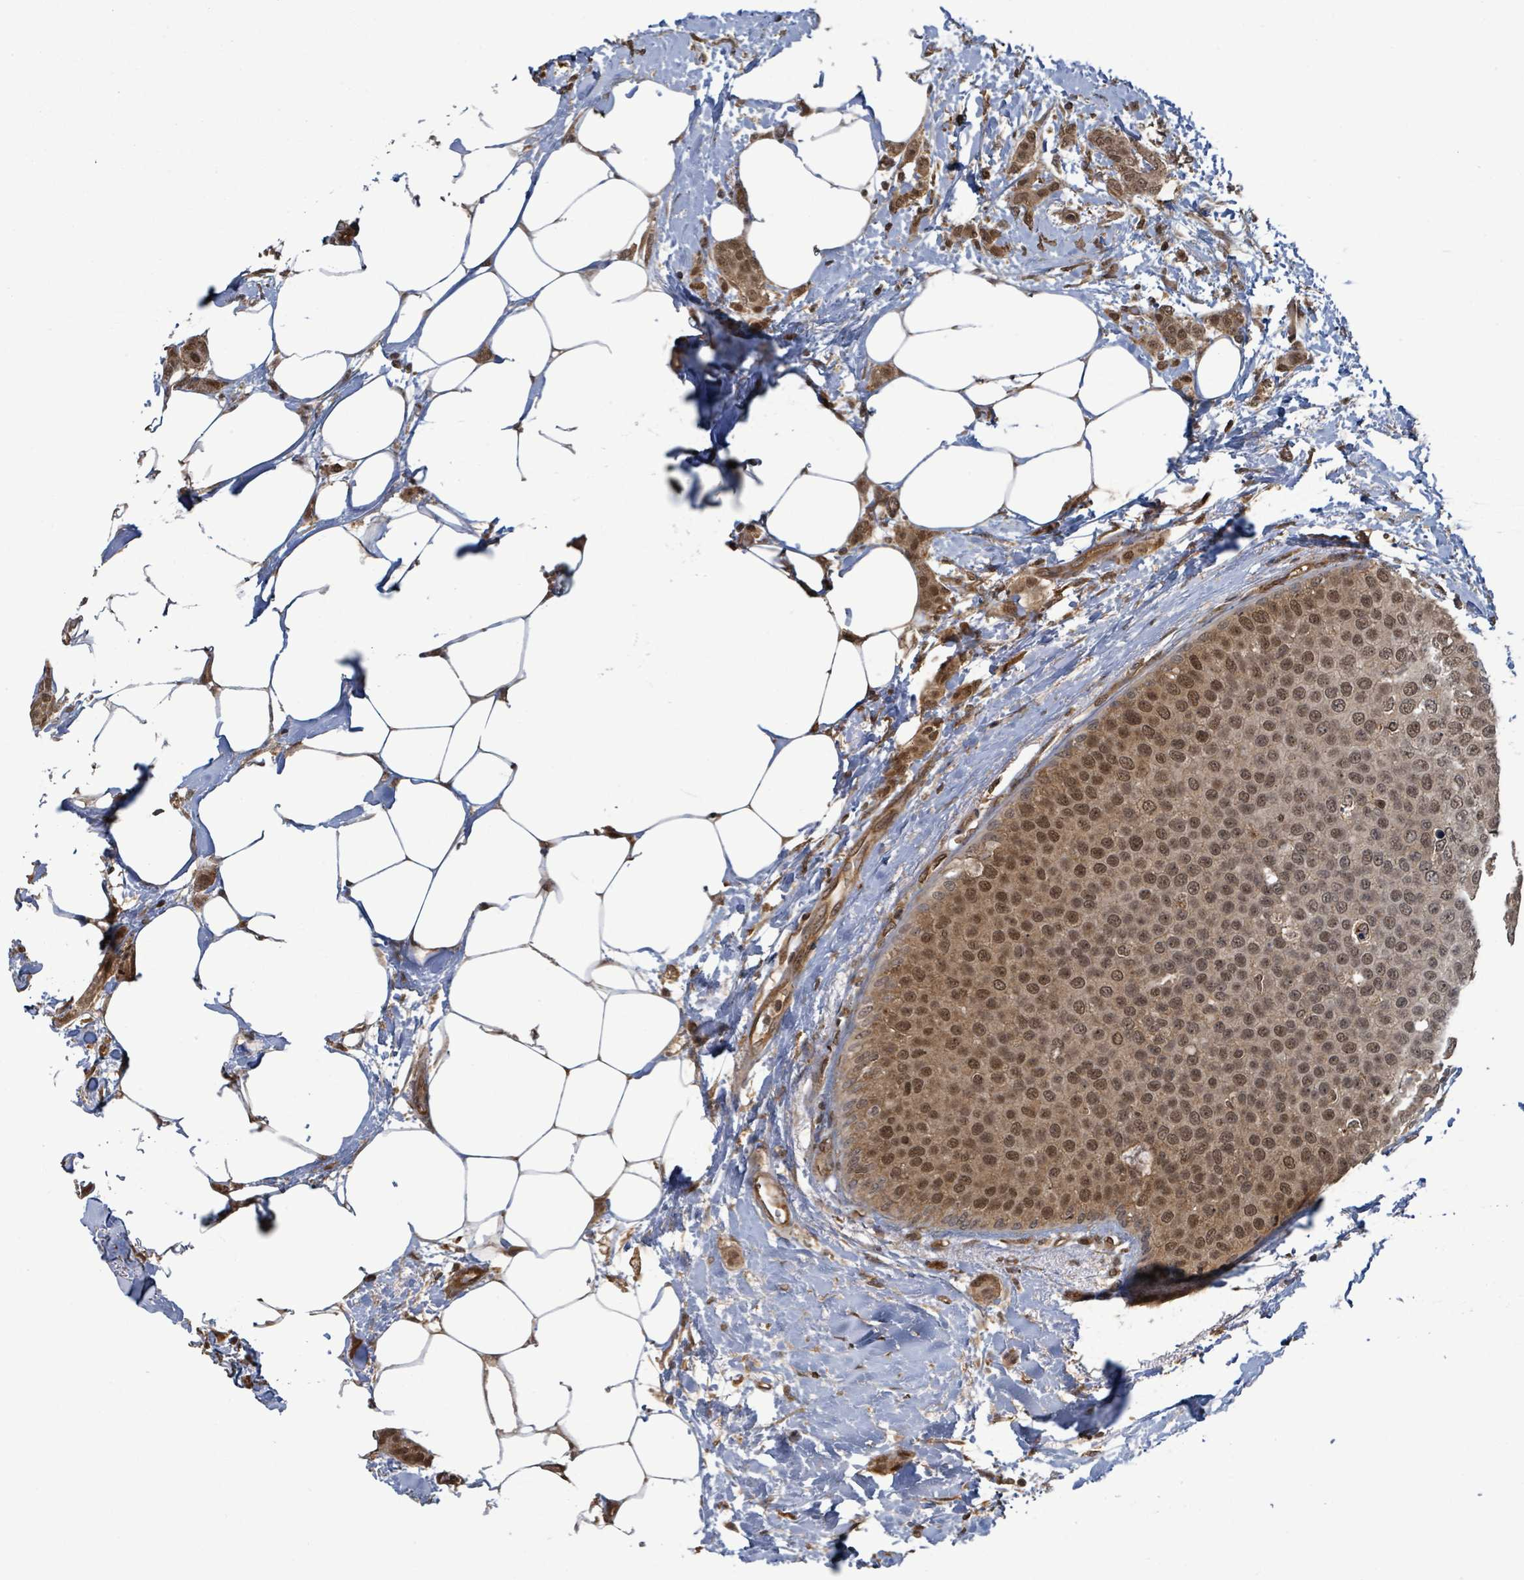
{"staining": {"intensity": "moderate", "quantity": ">75%", "location": "cytoplasmic/membranous,nuclear"}, "tissue": "breast cancer", "cell_type": "Tumor cells", "image_type": "cancer", "snomed": [{"axis": "morphology", "description": "Duct carcinoma"}, {"axis": "topography", "description": "Breast"}], "caption": "Breast cancer (invasive ductal carcinoma) was stained to show a protein in brown. There is medium levels of moderate cytoplasmic/membranous and nuclear positivity in approximately >75% of tumor cells.", "gene": "KLC1", "patient": {"sex": "female", "age": 72}}